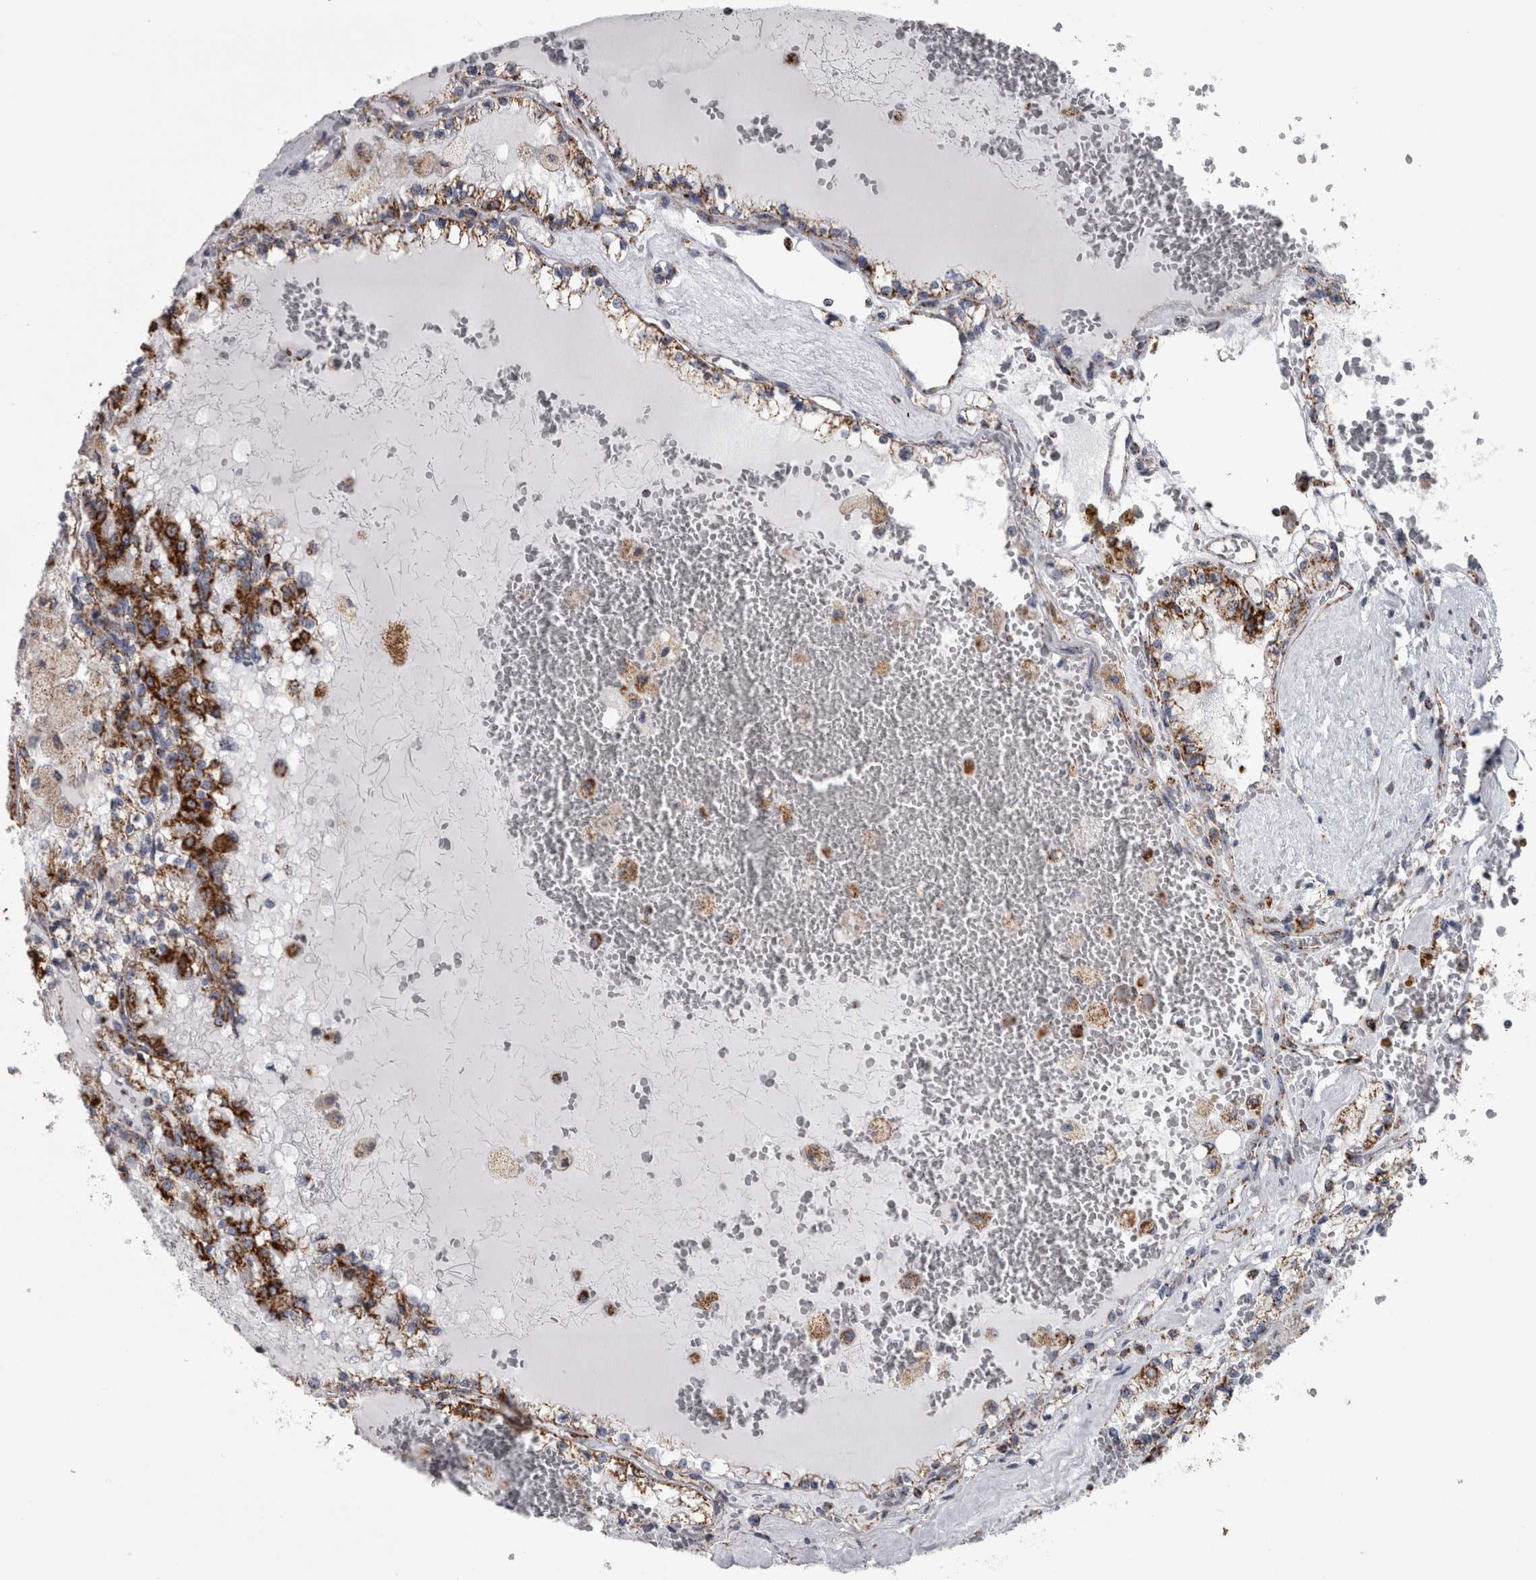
{"staining": {"intensity": "strong", "quantity": "25%-75%", "location": "cytoplasmic/membranous"}, "tissue": "renal cancer", "cell_type": "Tumor cells", "image_type": "cancer", "snomed": [{"axis": "morphology", "description": "Adenocarcinoma, NOS"}, {"axis": "topography", "description": "Kidney"}], "caption": "A brown stain shows strong cytoplasmic/membranous expression of a protein in renal adenocarcinoma tumor cells.", "gene": "MDH2", "patient": {"sex": "female", "age": 56}}